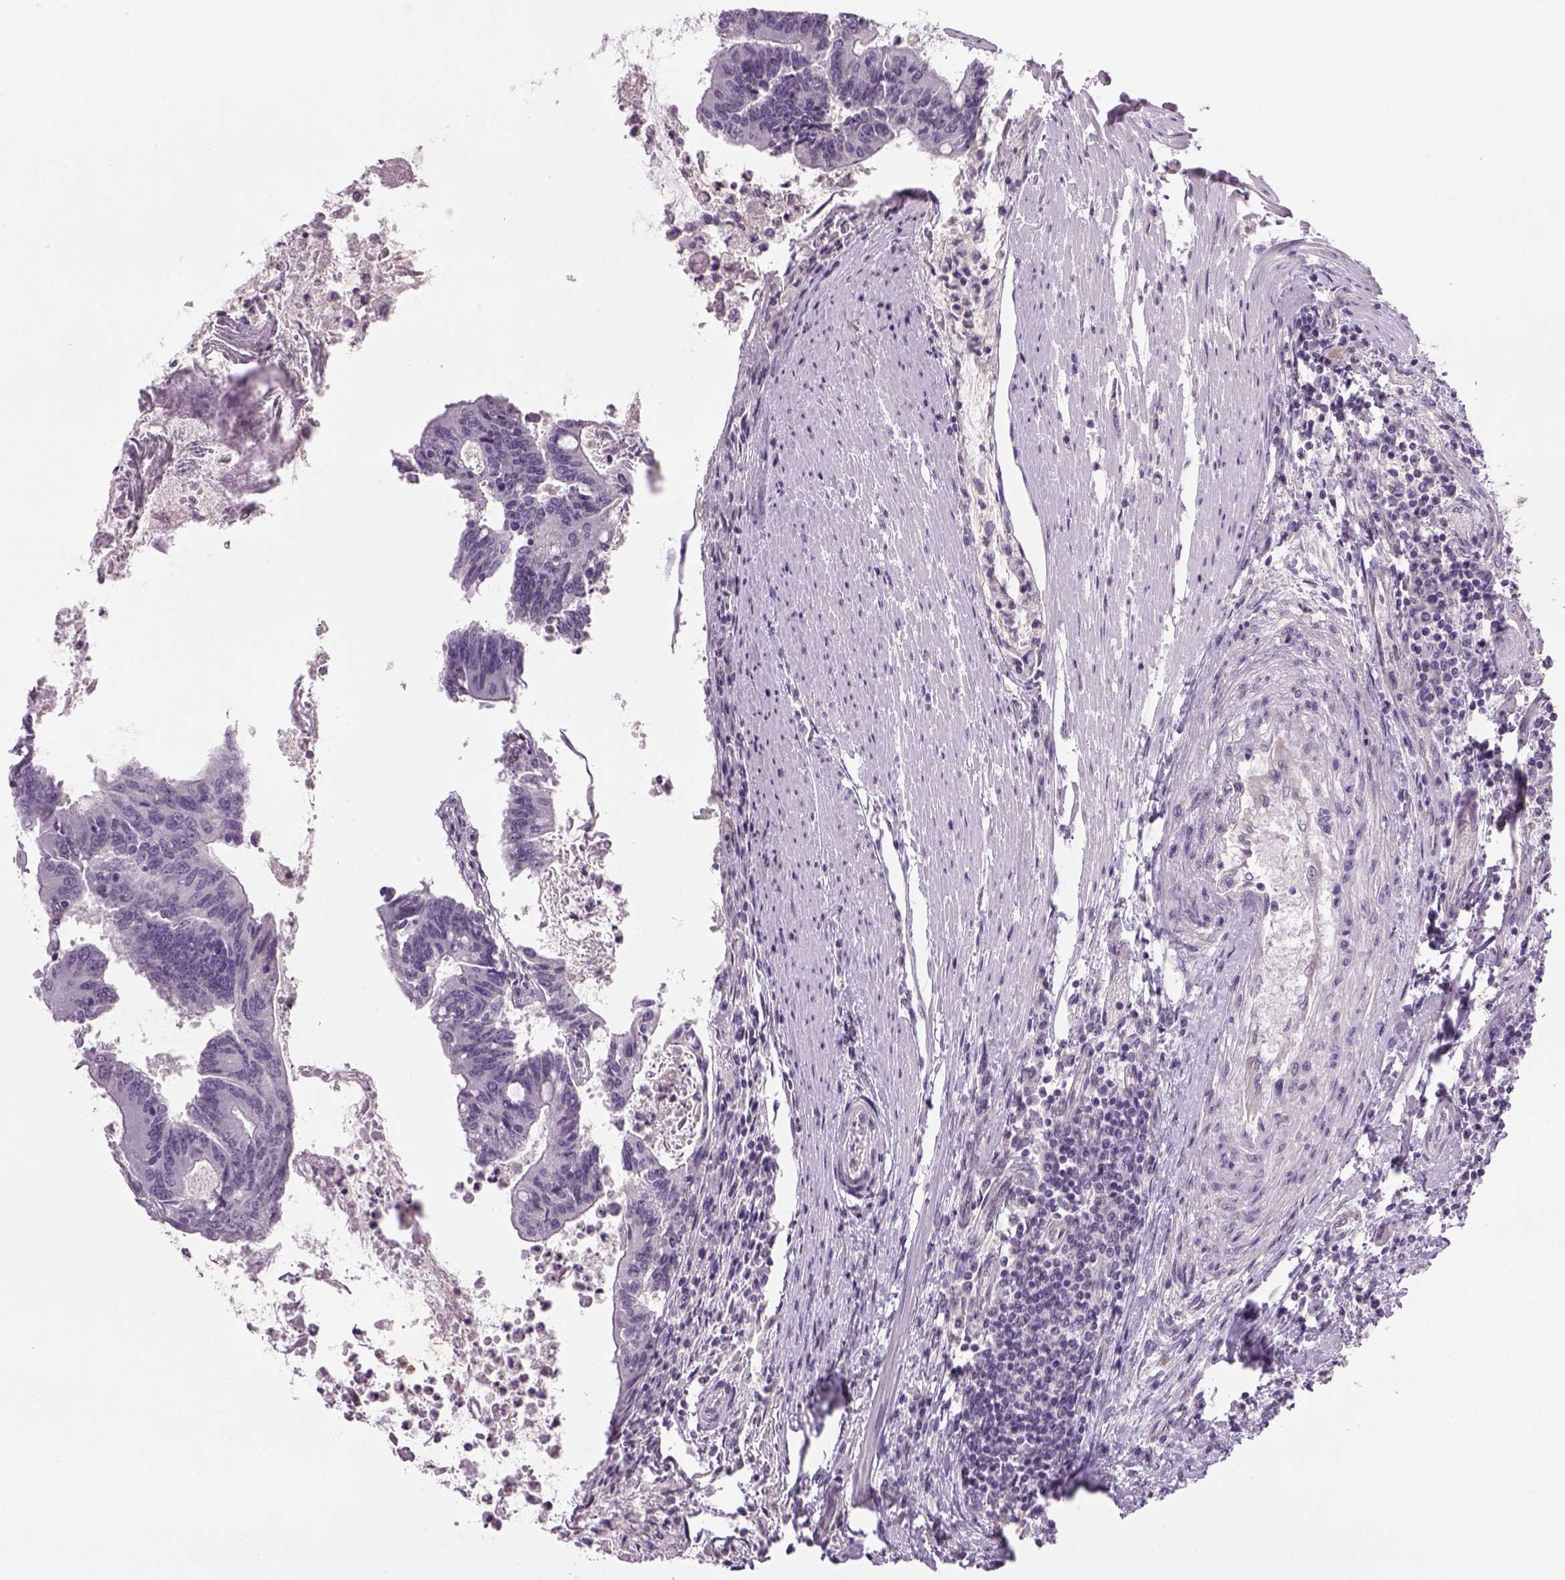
{"staining": {"intensity": "negative", "quantity": "none", "location": "none"}, "tissue": "colorectal cancer", "cell_type": "Tumor cells", "image_type": "cancer", "snomed": [{"axis": "morphology", "description": "Adenocarcinoma, NOS"}, {"axis": "topography", "description": "Colon"}], "caption": "A high-resolution histopathology image shows immunohistochemistry (IHC) staining of colorectal cancer (adenocarcinoma), which shows no significant positivity in tumor cells.", "gene": "PRRT1", "patient": {"sex": "female", "age": 70}}